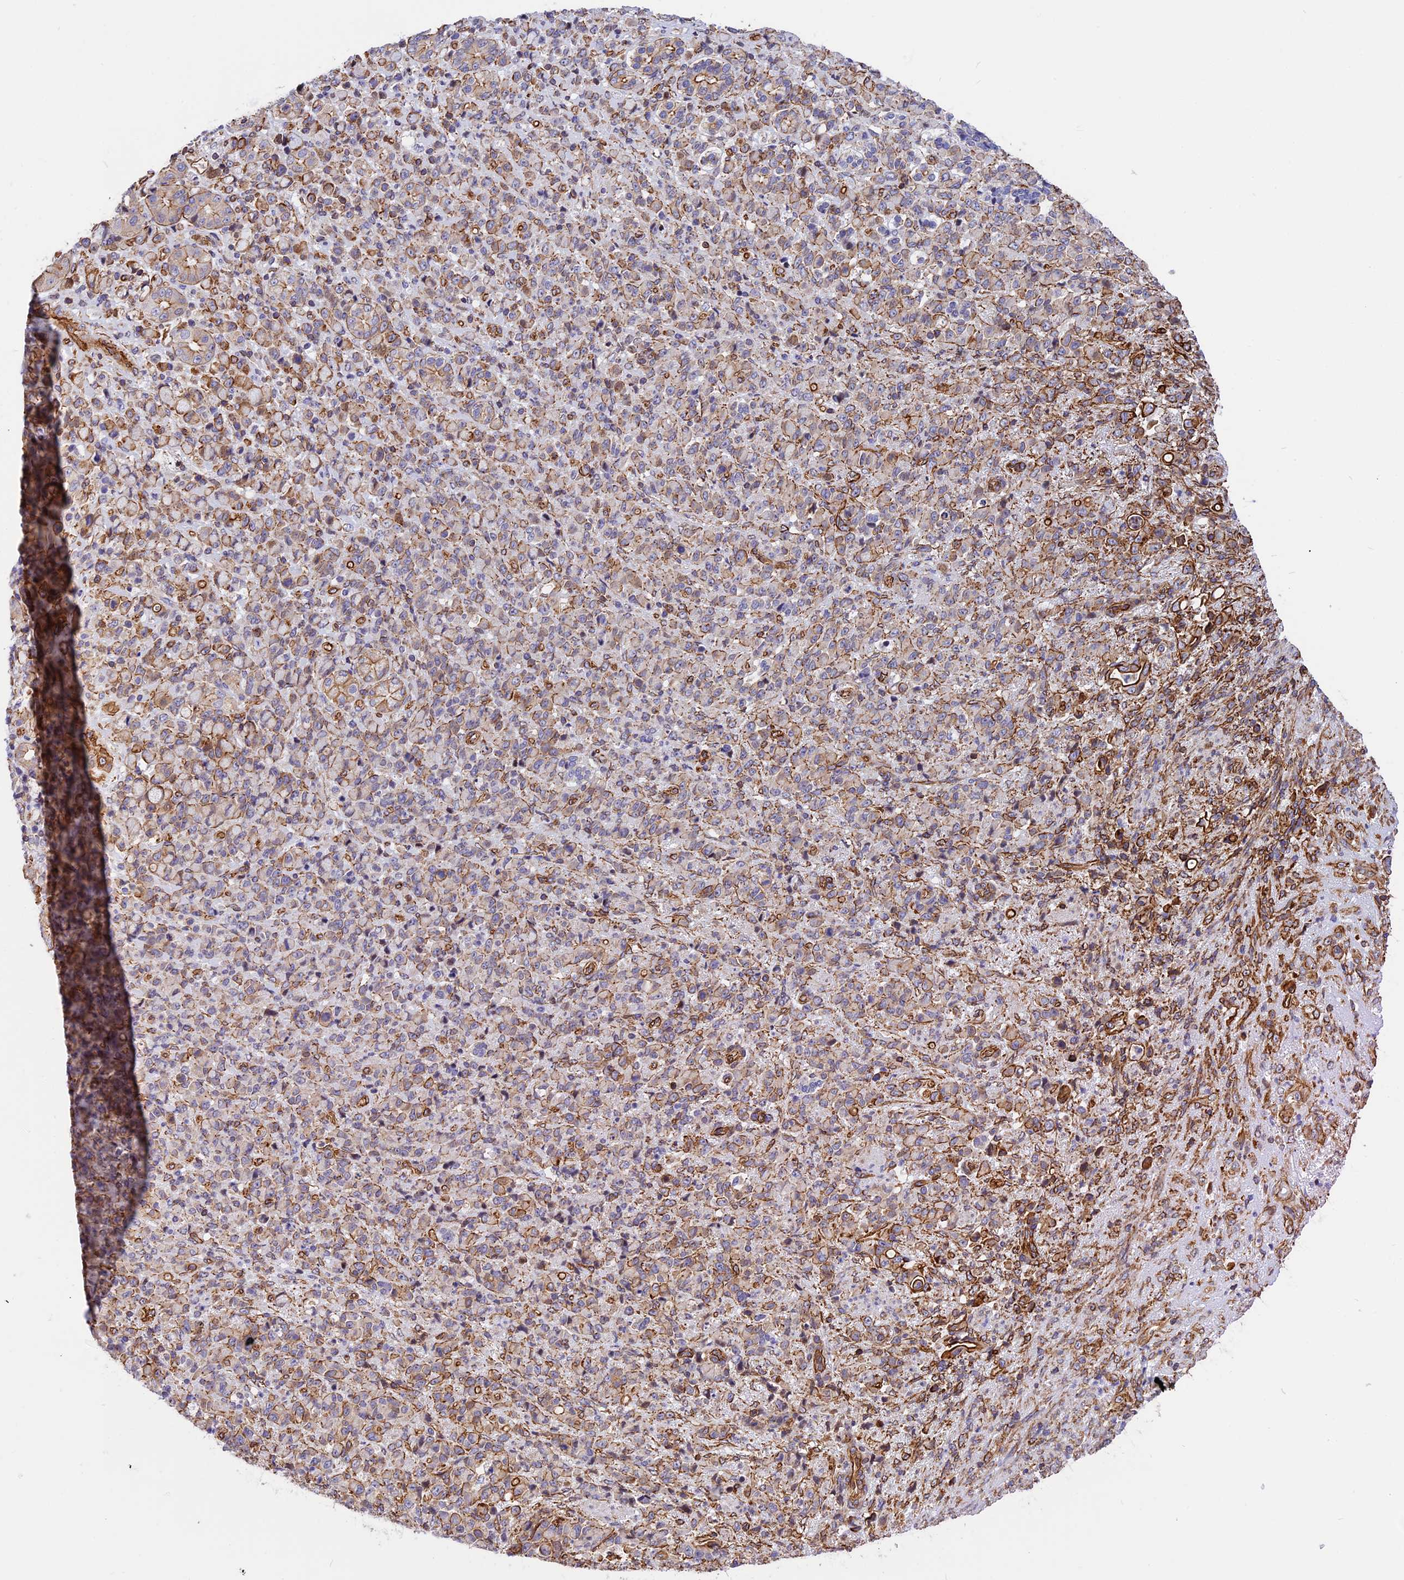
{"staining": {"intensity": "moderate", "quantity": "25%-75%", "location": "cytoplasmic/membranous"}, "tissue": "stomach cancer", "cell_type": "Tumor cells", "image_type": "cancer", "snomed": [{"axis": "morphology", "description": "Normal tissue, NOS"}, {"axis": "morphology", "description": "Adenocarcinoma, NOS"}, {"axis": "topography", "description": "Stomach"}], "caption": "An immunohistochemistry (IHC) image of tumor tissue is shown. Protein staining in brown labels moderate cytoplasmic/membranous positivity in stomach adenocarcinoma within tumor cells. Using DAB (3,3'-diaminobenzidine) (brown) and hematoxylin (blue) stains, captured at high magnification using brightfield microscopy.", "gene": "R3HDM4", "patient": {"sex": "female", "age": 79}}